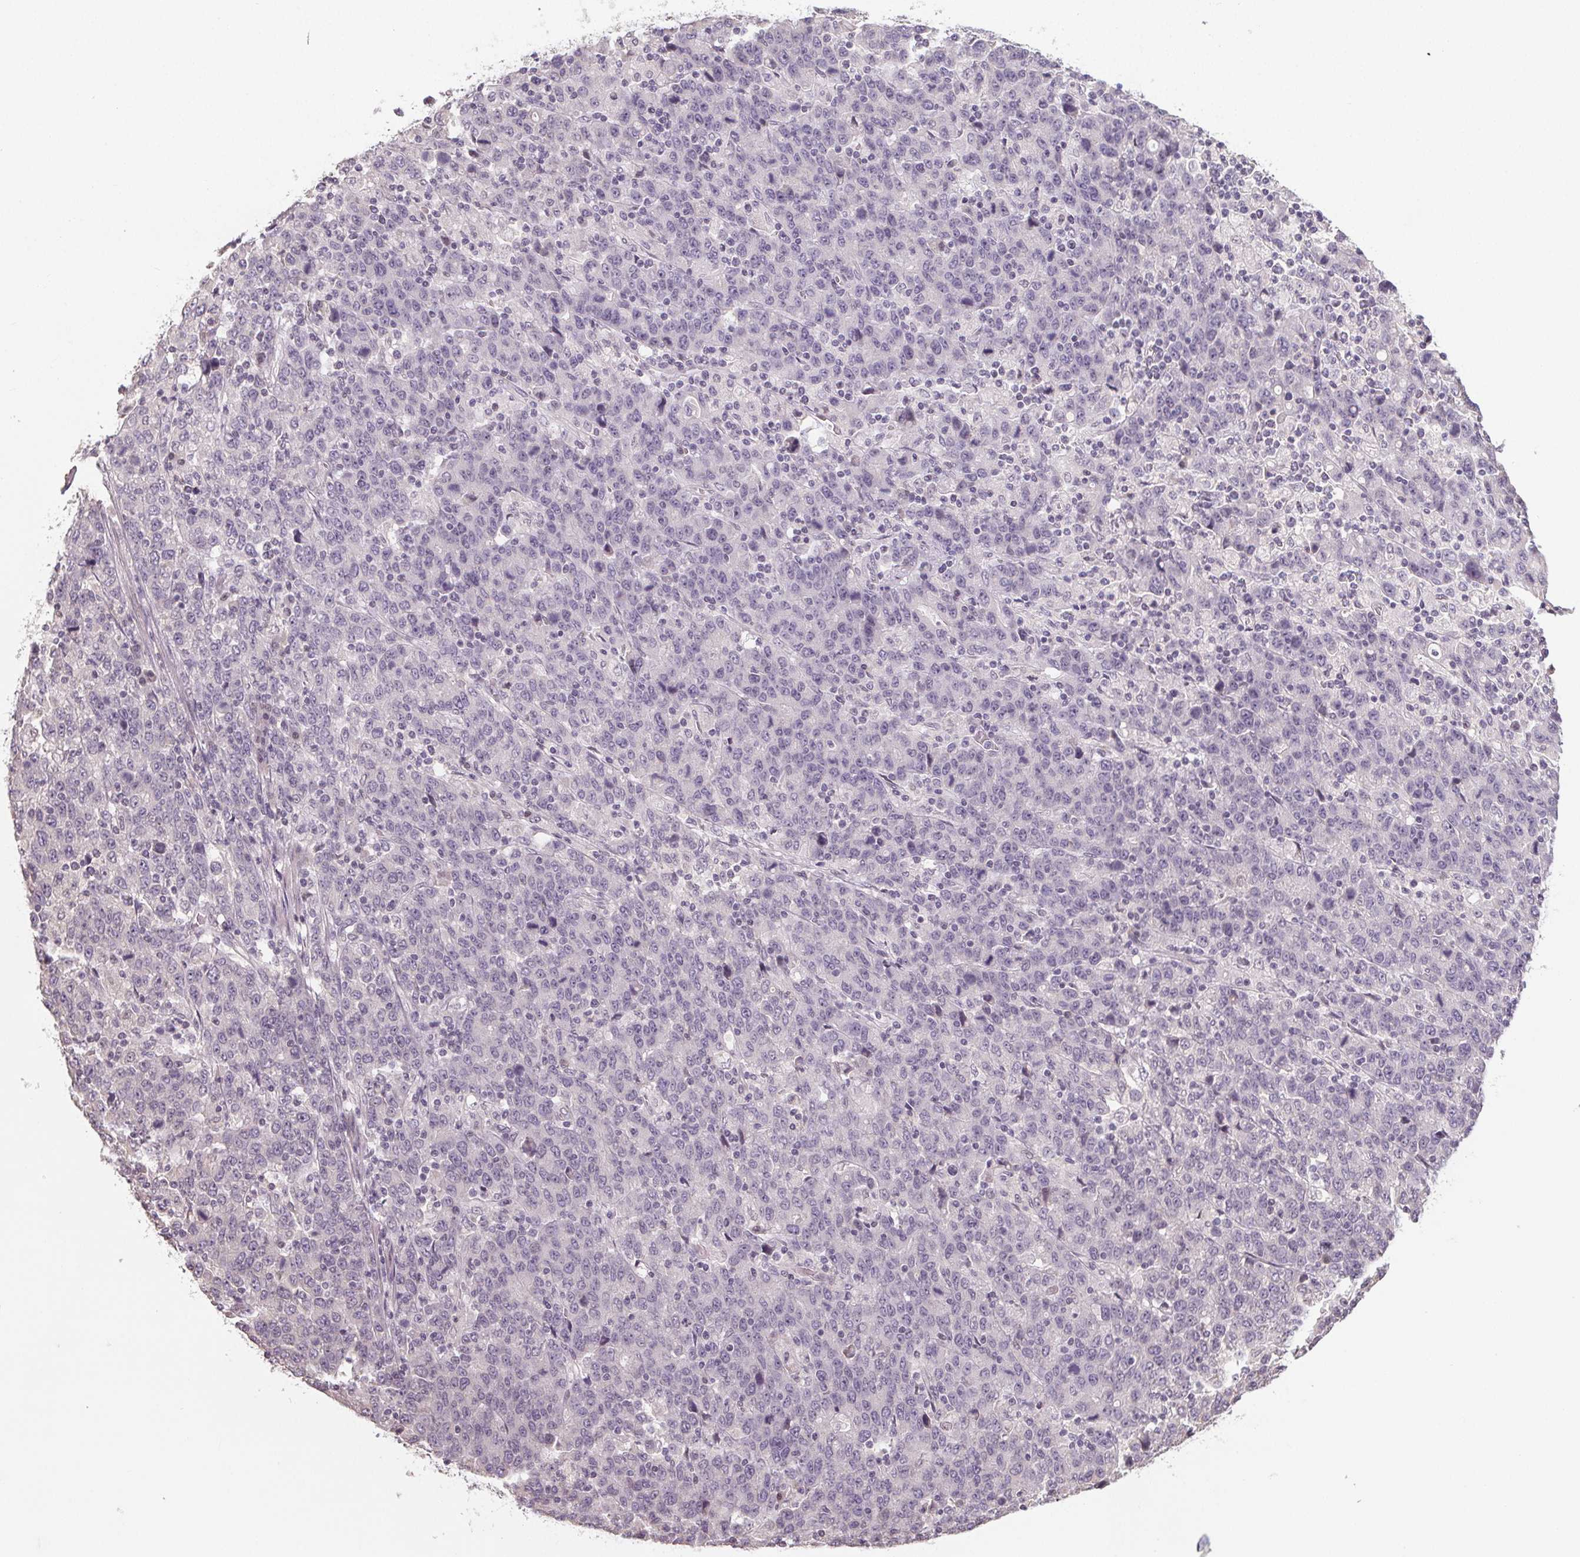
{"staining": {"intensity": "negative", "quantity": "none", "location": "none"}, "tissue": "stomach cancer", "cell_type": "Tumor cells", "image_type": "cancer", "snomed": [{"axis": "morphology", "description": "Adenocarcinoma, NOS"}, {"axis": "topography", "description": "Stomach, upper"}], "caption": "Immunohistochemistry micrograph of human stomach cancer (adenocarcinoma) stained for a protein (brown), which shows no expression in tumor cells.", "gene": "SLC26A2", "patient": {"sex": "male", "age": 69}}